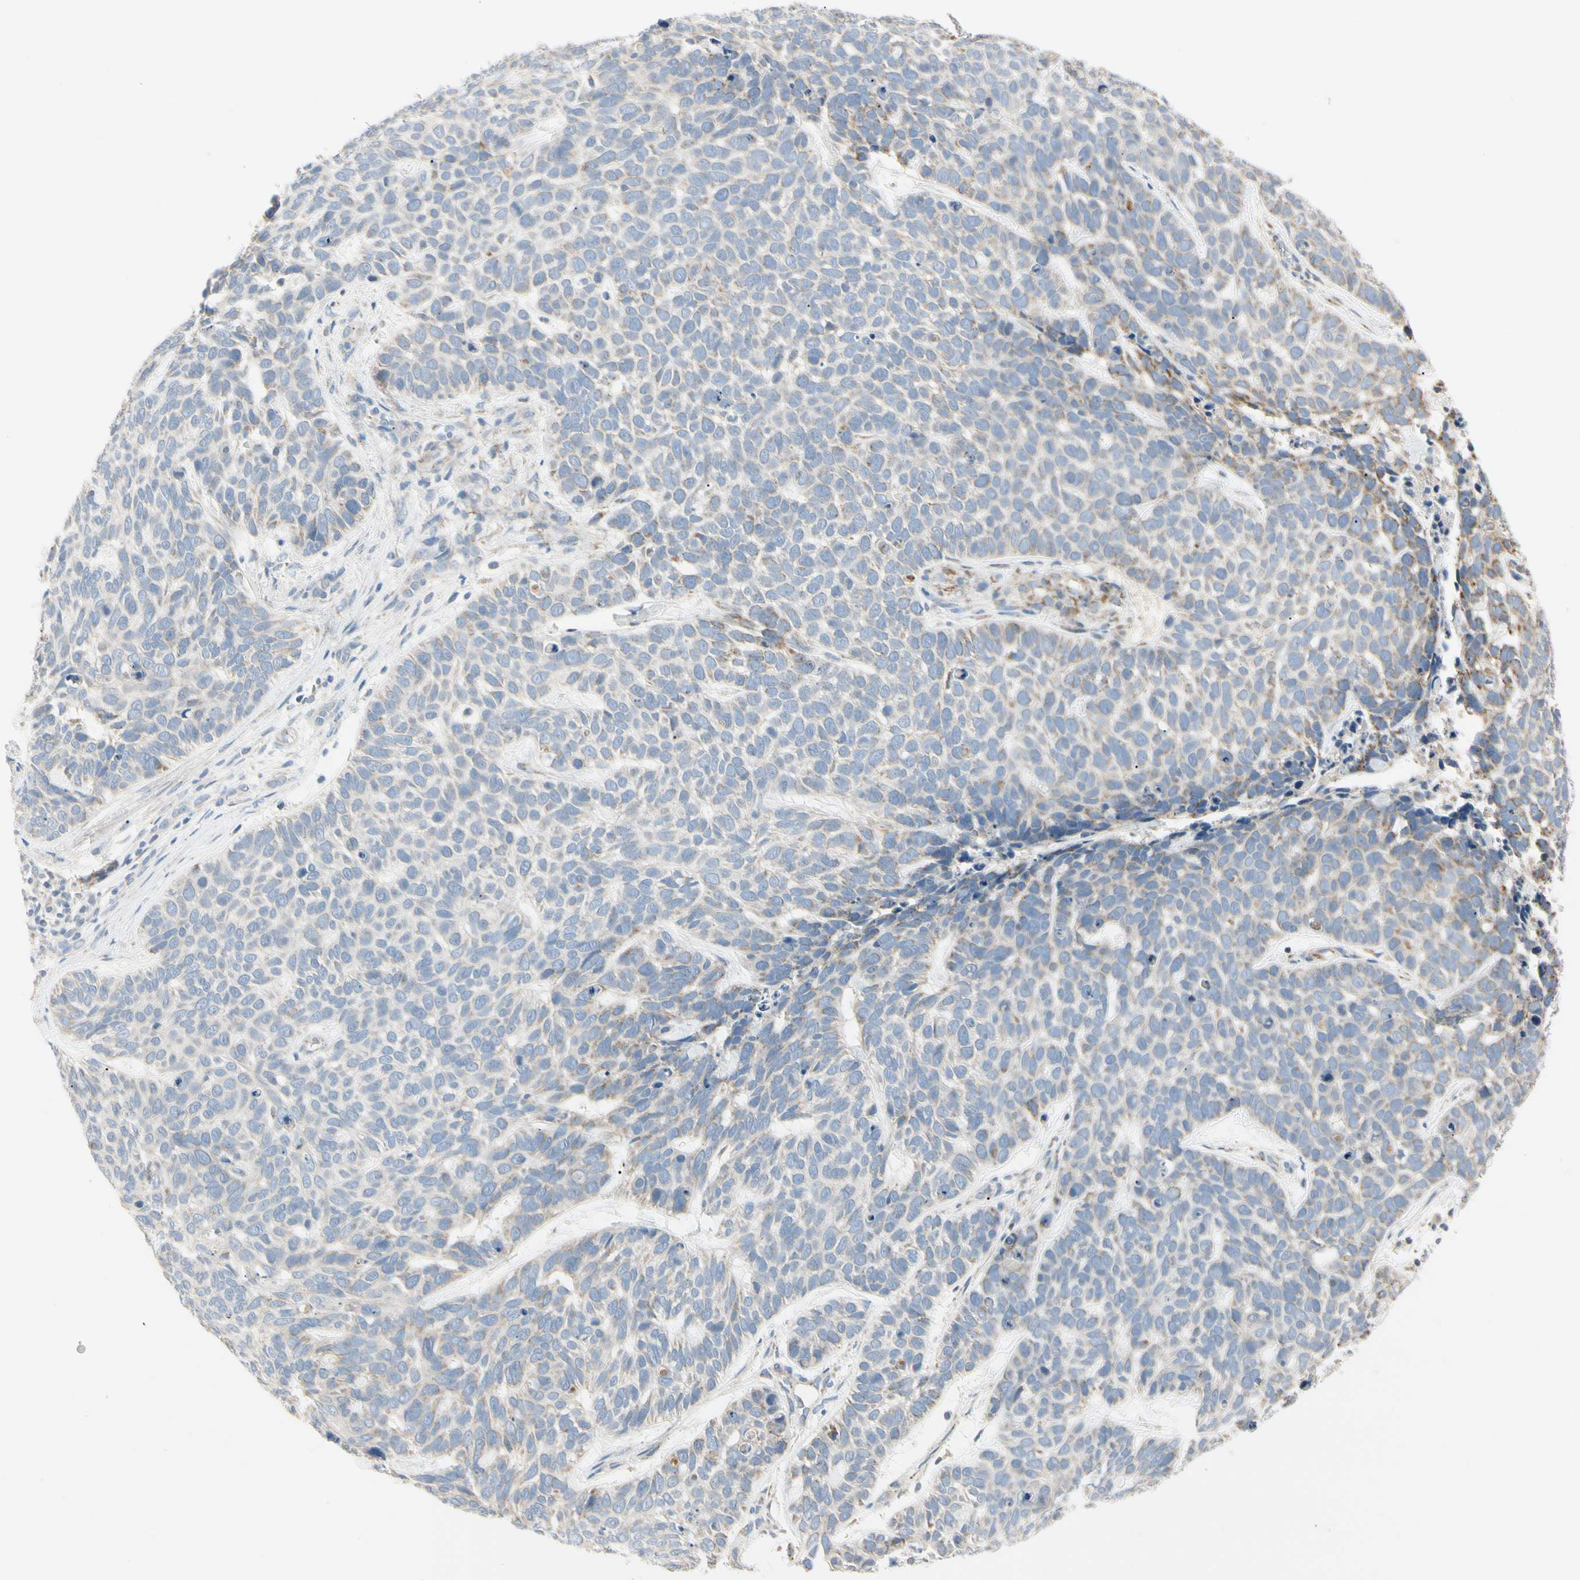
{"staining": {"intensity": "weak", "quantity": "<25%", "location": "cytoplasmic/membranous"}, "tissue": "skin cancer", "cell_type": "Tumor cells", "image_type": "cancer", "snomed": [{"axis": "morphology", "description": "Basal cell carcinoma"}, {"axis": "topography", "description": "Skin"}], "caption": "Immunohistochemical staining of skin cancer (basal cell carcinoma) demonstrates no significant expression in tumor cells. Nuclei are stained in blue.", "gene": "ALDH18A1", "patient": {"sex": "male", "age": 87}}